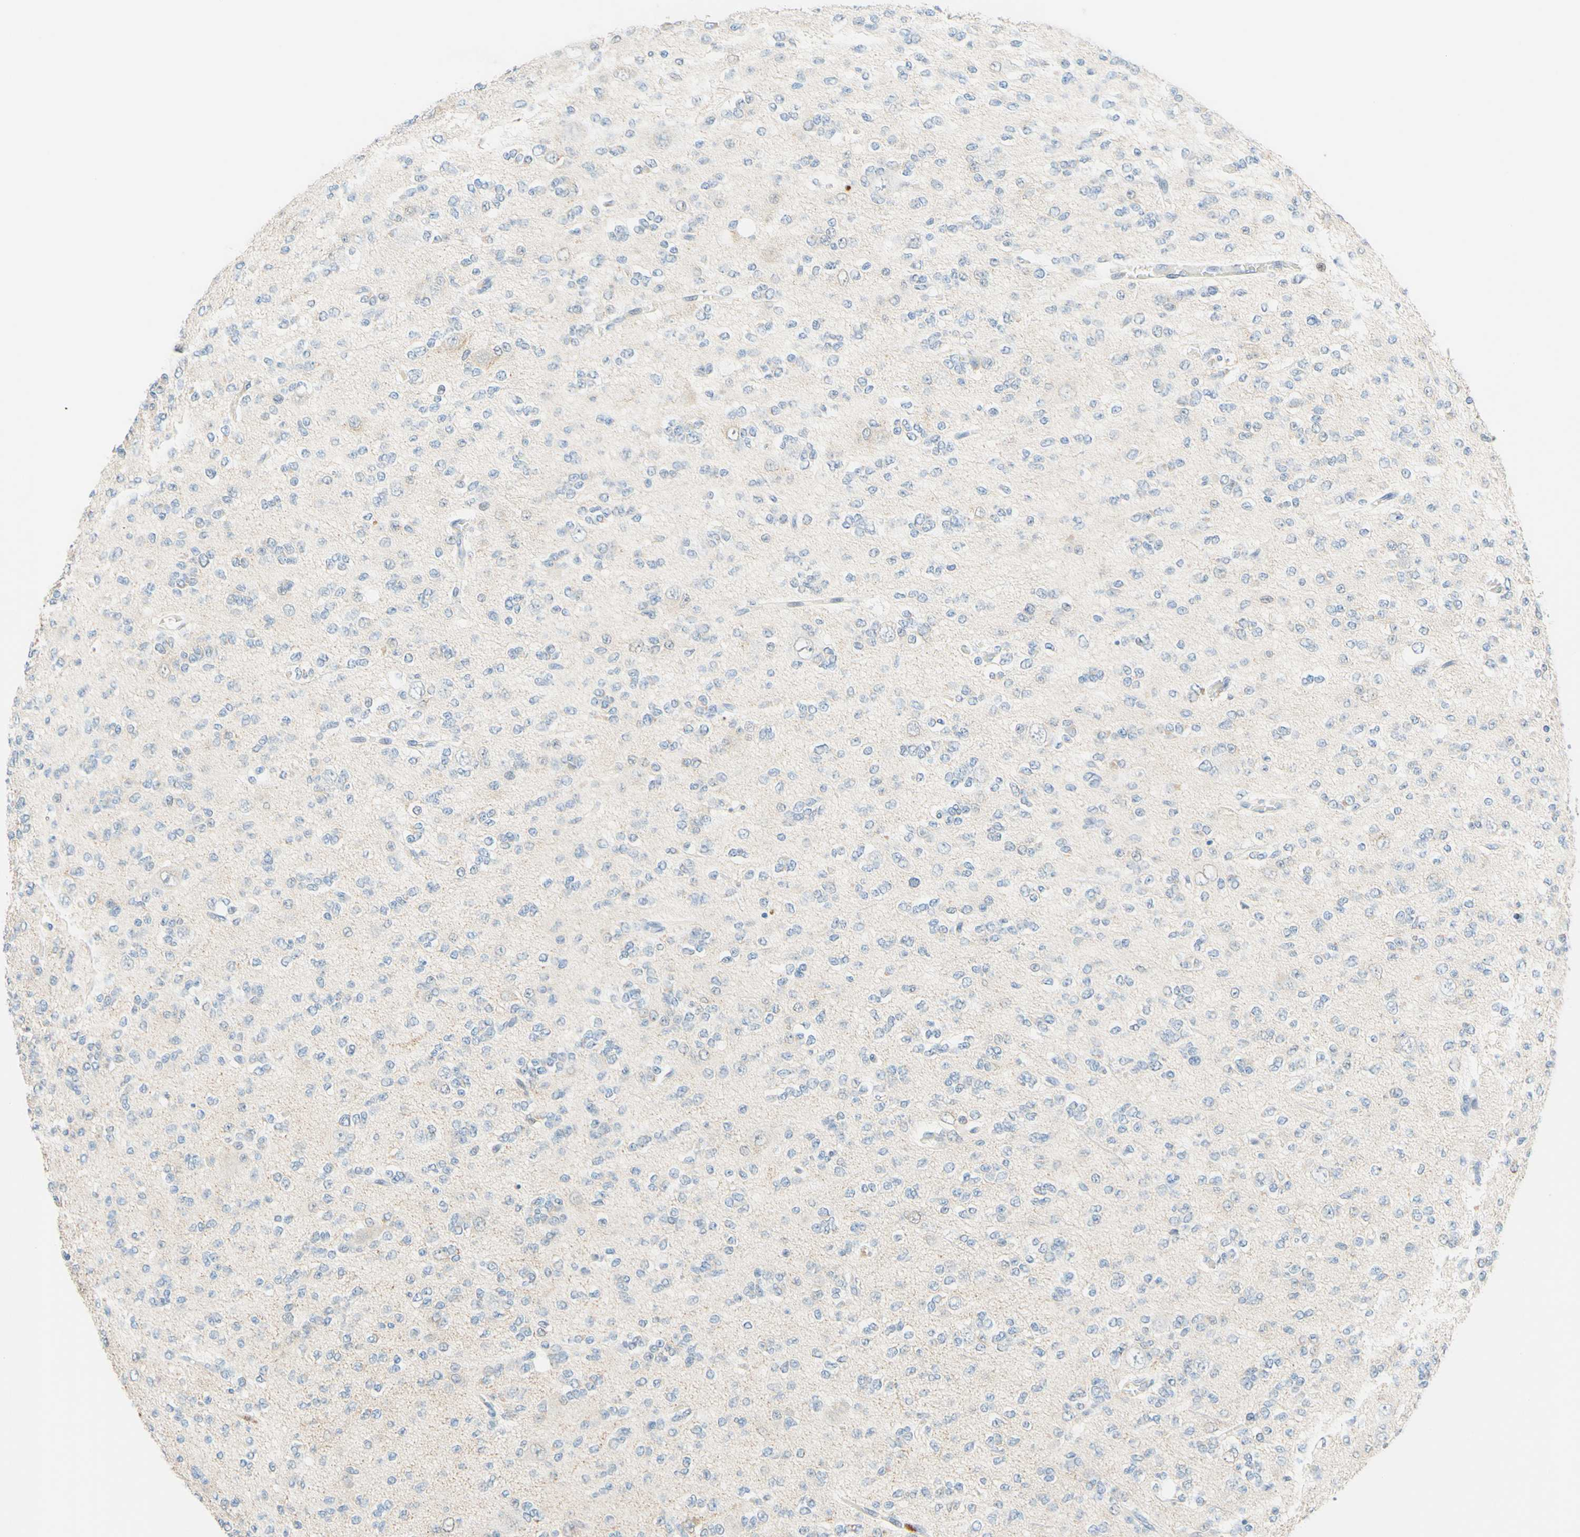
{"staining": {"intensity": "negative", "quantity": "none", "location": "none"}, "tissue": "glioma", "cell_type": "Tumor cells", "image_type": "cancer", "snomed": [{"axis": "morphology", "description": "Glioma, malignant, Low grade"}, {"axis": "topography", "description": "Brain"}], "caption": "IHC of glioma shows no expression in tumor cells.", "gene": "TREM2", "patient": {"sex": "male", "age": 38}}